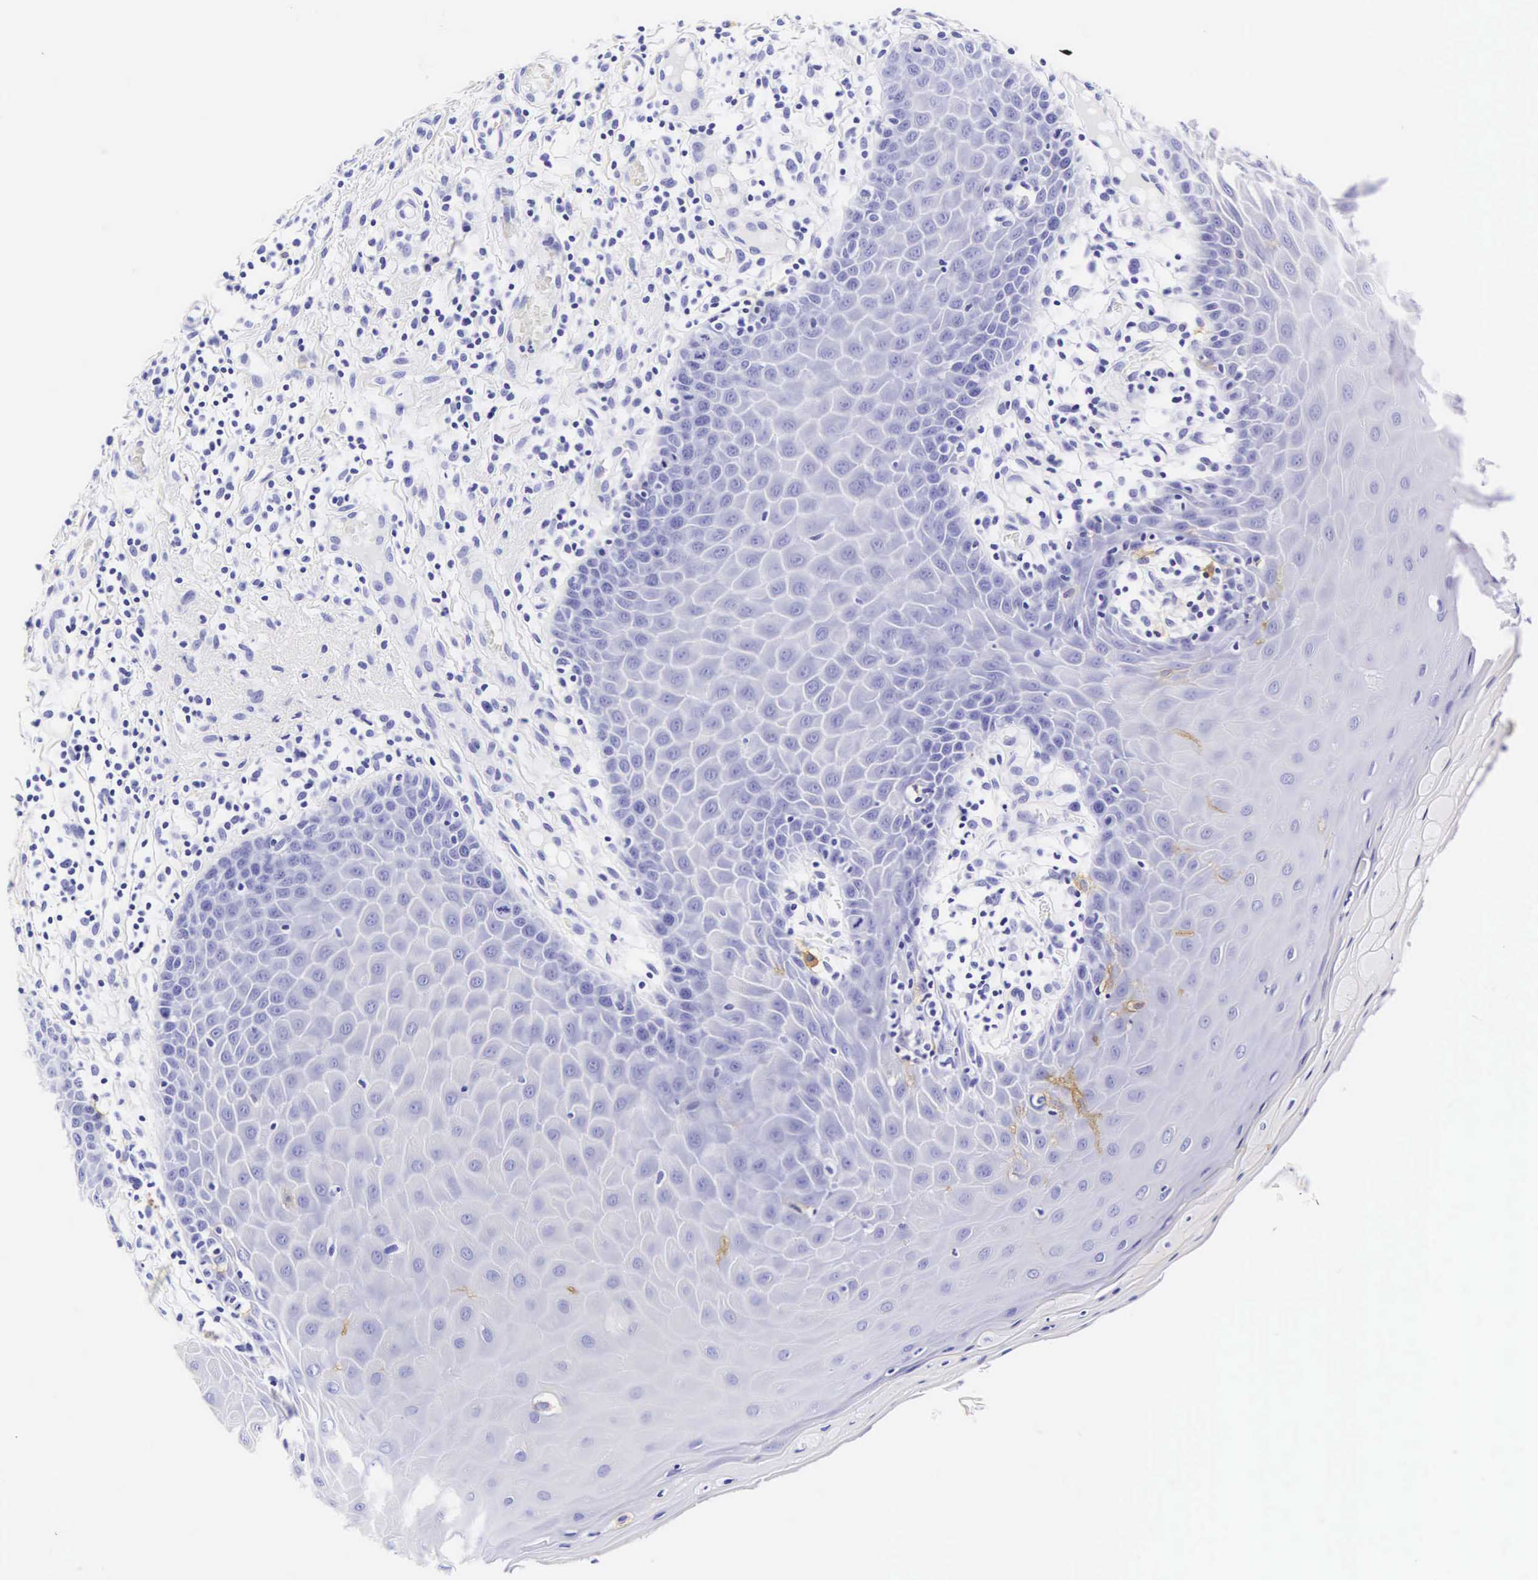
{"staining": {"intensity": "moderate", "quantity": "<25%", "location": "cytoplasmic/membranous"}, "tissue": "oral mucosa", "cell_type": "Squamous epithelial cells", "image_type": "normal", "snomed": [{"axis": "morphology", "description": "Normal tissue, NOS"}, {"axis": "topography", "description": "Oral tissue"}], "caption": "Protein analysis of normal oral mucosa demonstrates moderate cytoplasmic/membranous staining in about <25% of squamous epithelial cells.", "gene": "CD1A", "patient": {"sex": "female", "age": 56}}